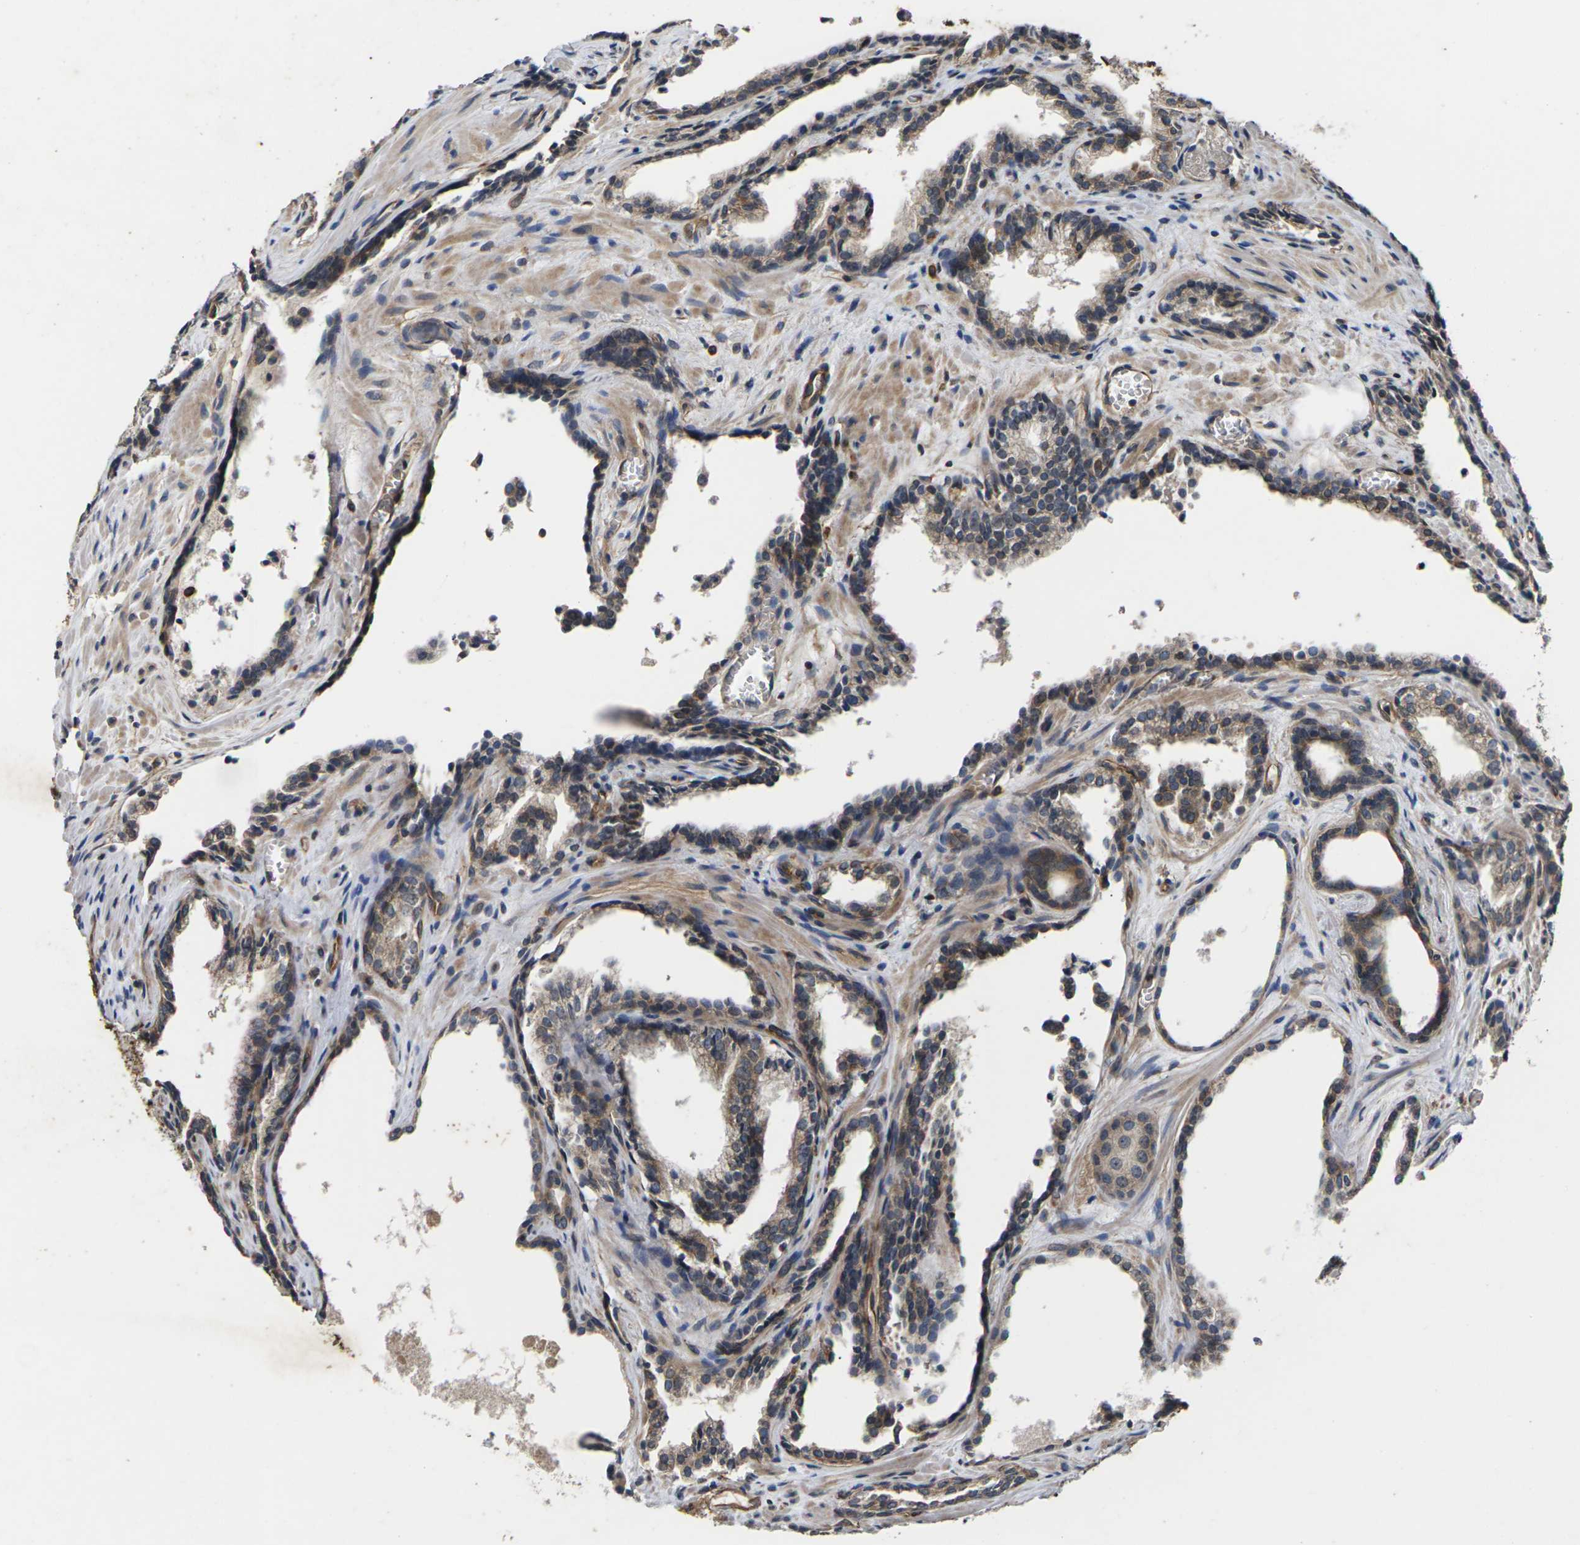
{"staining": {"intensity": "moderate", "quantity": ">75%", "location": "cytoplasmic/membranous"}, "tissue": "prostate cancer", "cell_type": "Tumor cells", "image_type": "cancer", "snomed": [{"axis": "morphology", "description": "Adenocarcinoma, Low grade"}, {"axis": "topography", "description": "Prostate"}], "caption": "A photomicrograph showing moderate cytoplasmic/membranous staining in approximately >75% of tumor cells in adenocarcinoma (low-grade) (prostate), as visualized by brown immunohistochemical staining.", "gene": "DKK2", "patient": {"sex": "male", "age": 60}}